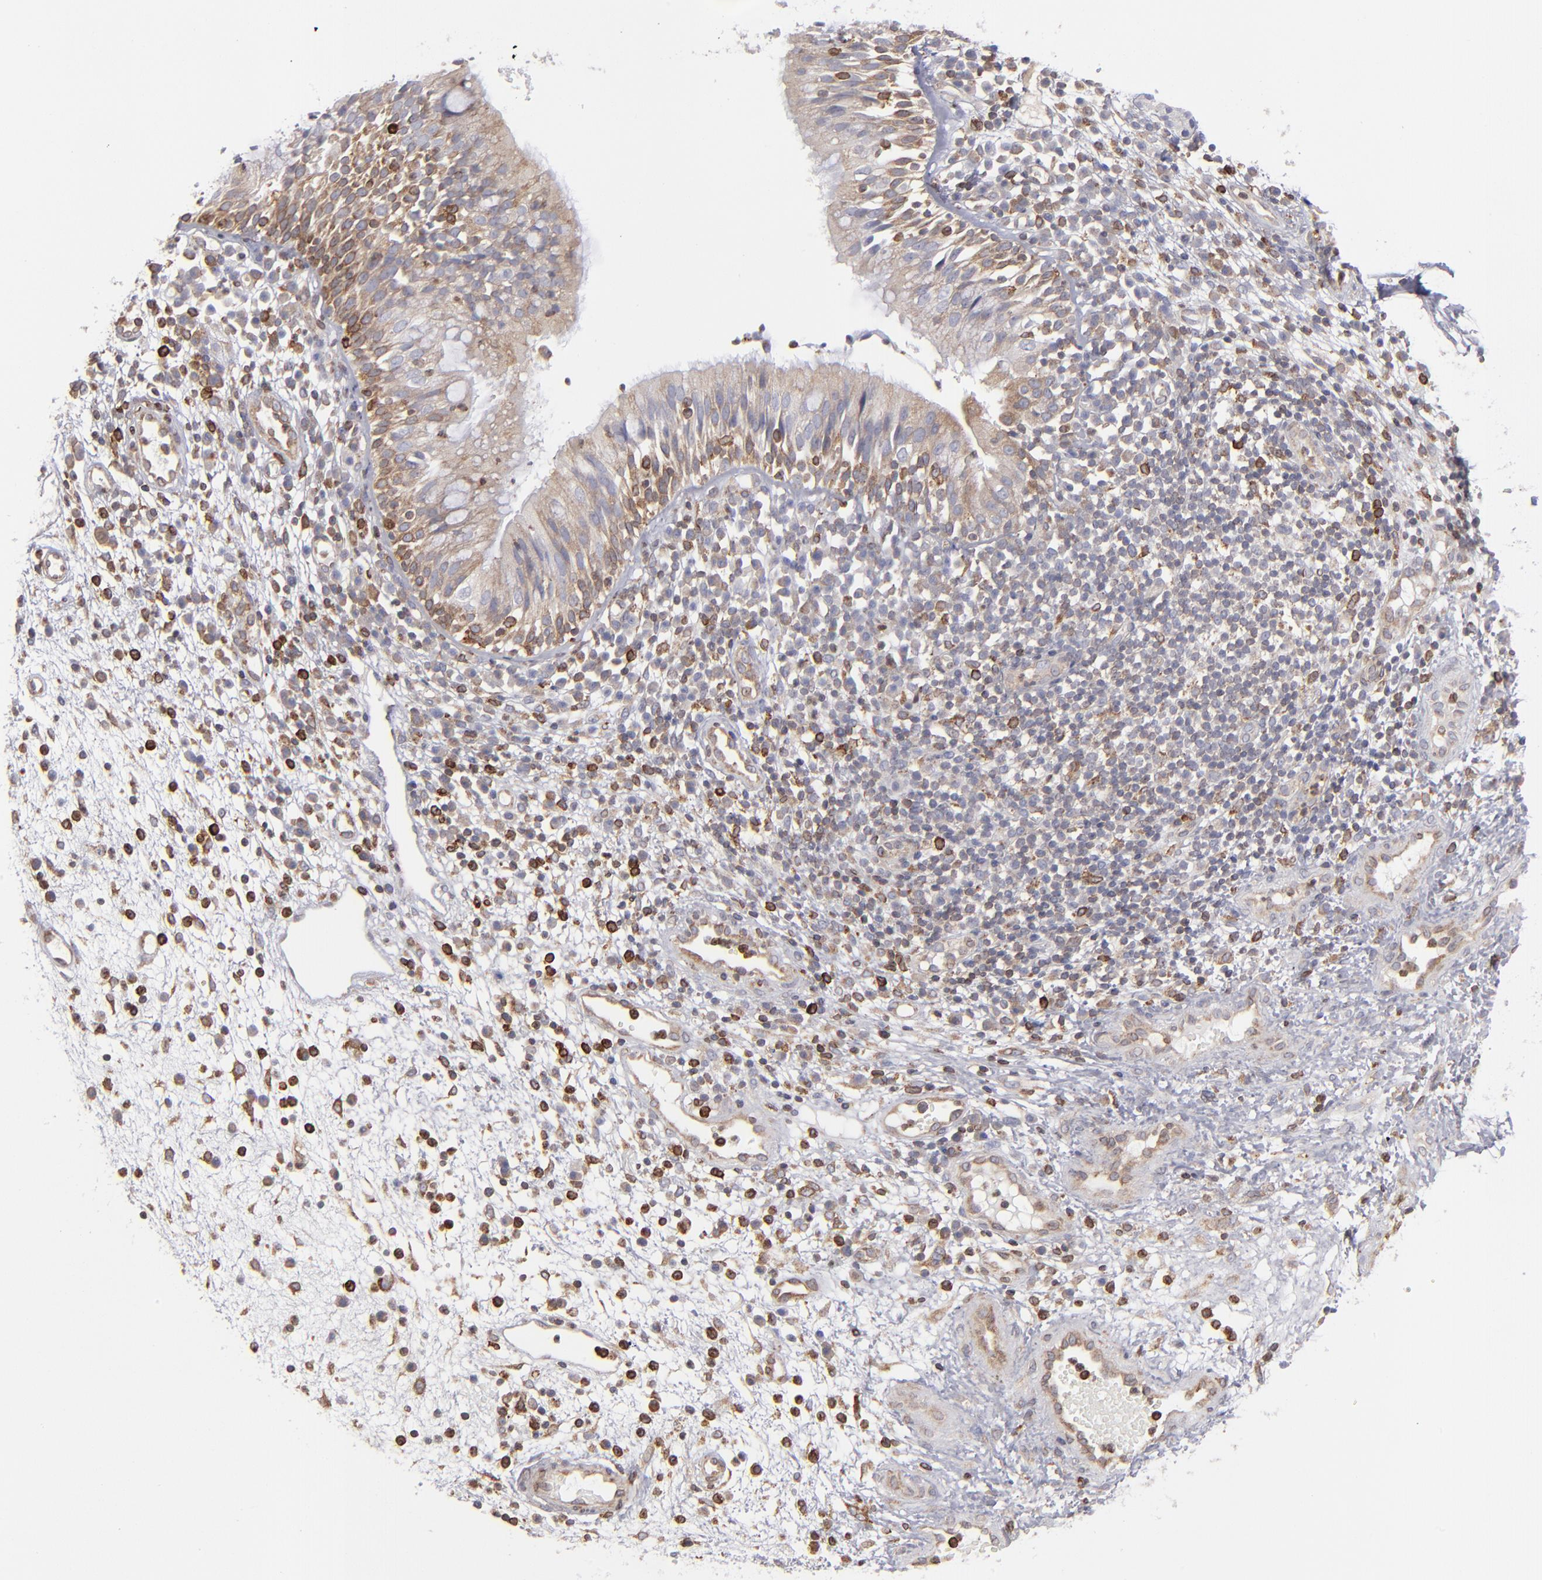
{"staining": {"intensity": "moderate", "quantity": ">75%", "location": "cytoplasmic/membranous"}, "tissue": "nasopharynx", "cell_type": "Respiratory epithelial cells", "image_type": "normal", "snomed": [{"axis": "morphology", "description": "Normal tissue, NOS"}, {"axis": "morphology", "description": "Inflammation, NOS"}, {"axis": "morphology", "description": "Malignant melanoma, Metastatic site"}, {"axis": "topography", "description": "Nasopharynx"}], "caption": "Protein staining of unremarkable nasopharynx displays moderate cytoplasmic/membranous staining in approximately >75% of respiratory epithelial cells. The staining was performed using DAB (3,3'-diaminobenzidine) to visualize the protein expression in brown, while the nuclei were stained in blue with hematoxylin (Magnification: 20x).", "gene": "TMX1", "patient": {"sex": "female", "age": 55}}